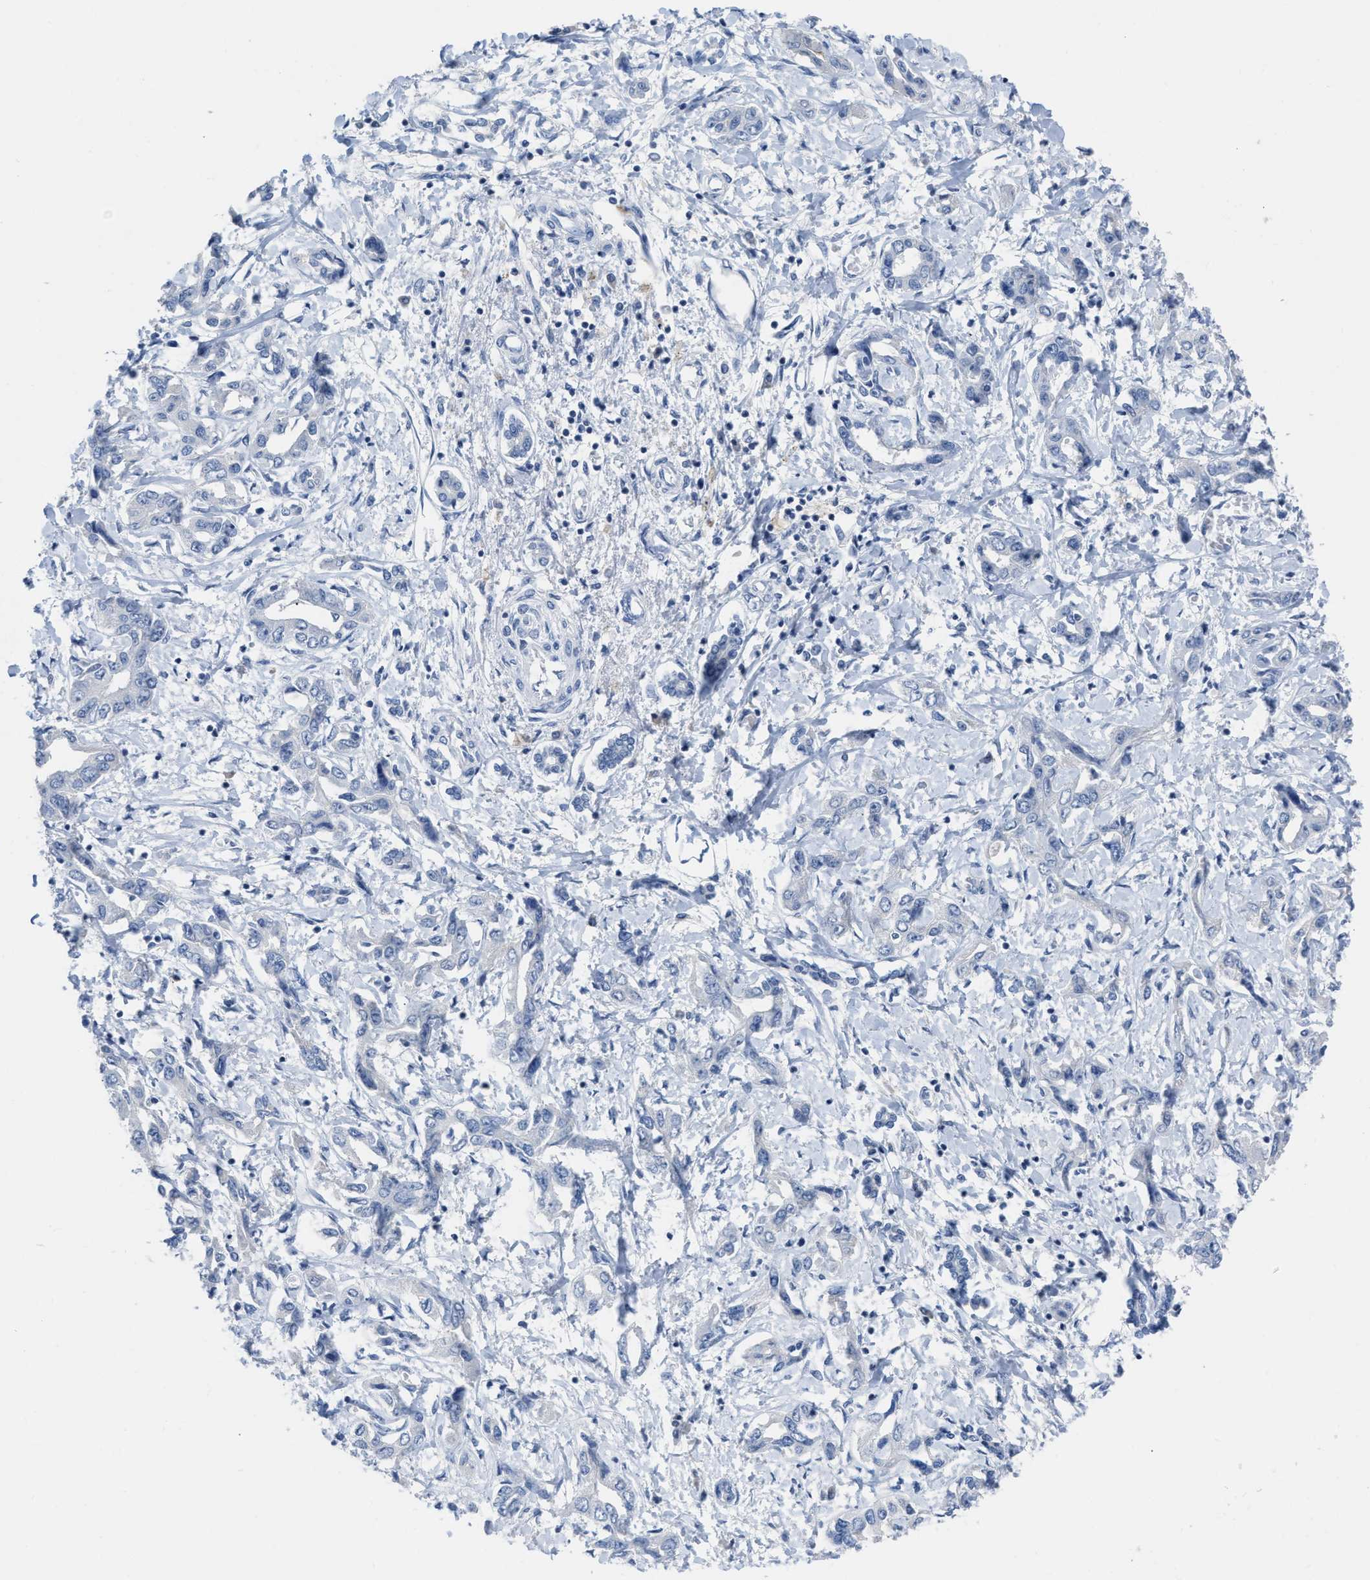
{"staining": {"intensity": "negative", "quantity": "none", "location": "none"}, "tissue": "liver cancer", "cell_type": "Tumor cells", "image_type": "cancer", "snomed": [{"axis": "morphology", "description": "Cholangiocarcinoma"}, {"axis": "topography", "description": "Liver"}], "caption": "IHC image of liver cancer stained for a protein (brown), which displays no positivity in tumor cells.", "gene": "CEACAM5", "patient": {"sex": "male", "age": 59}}